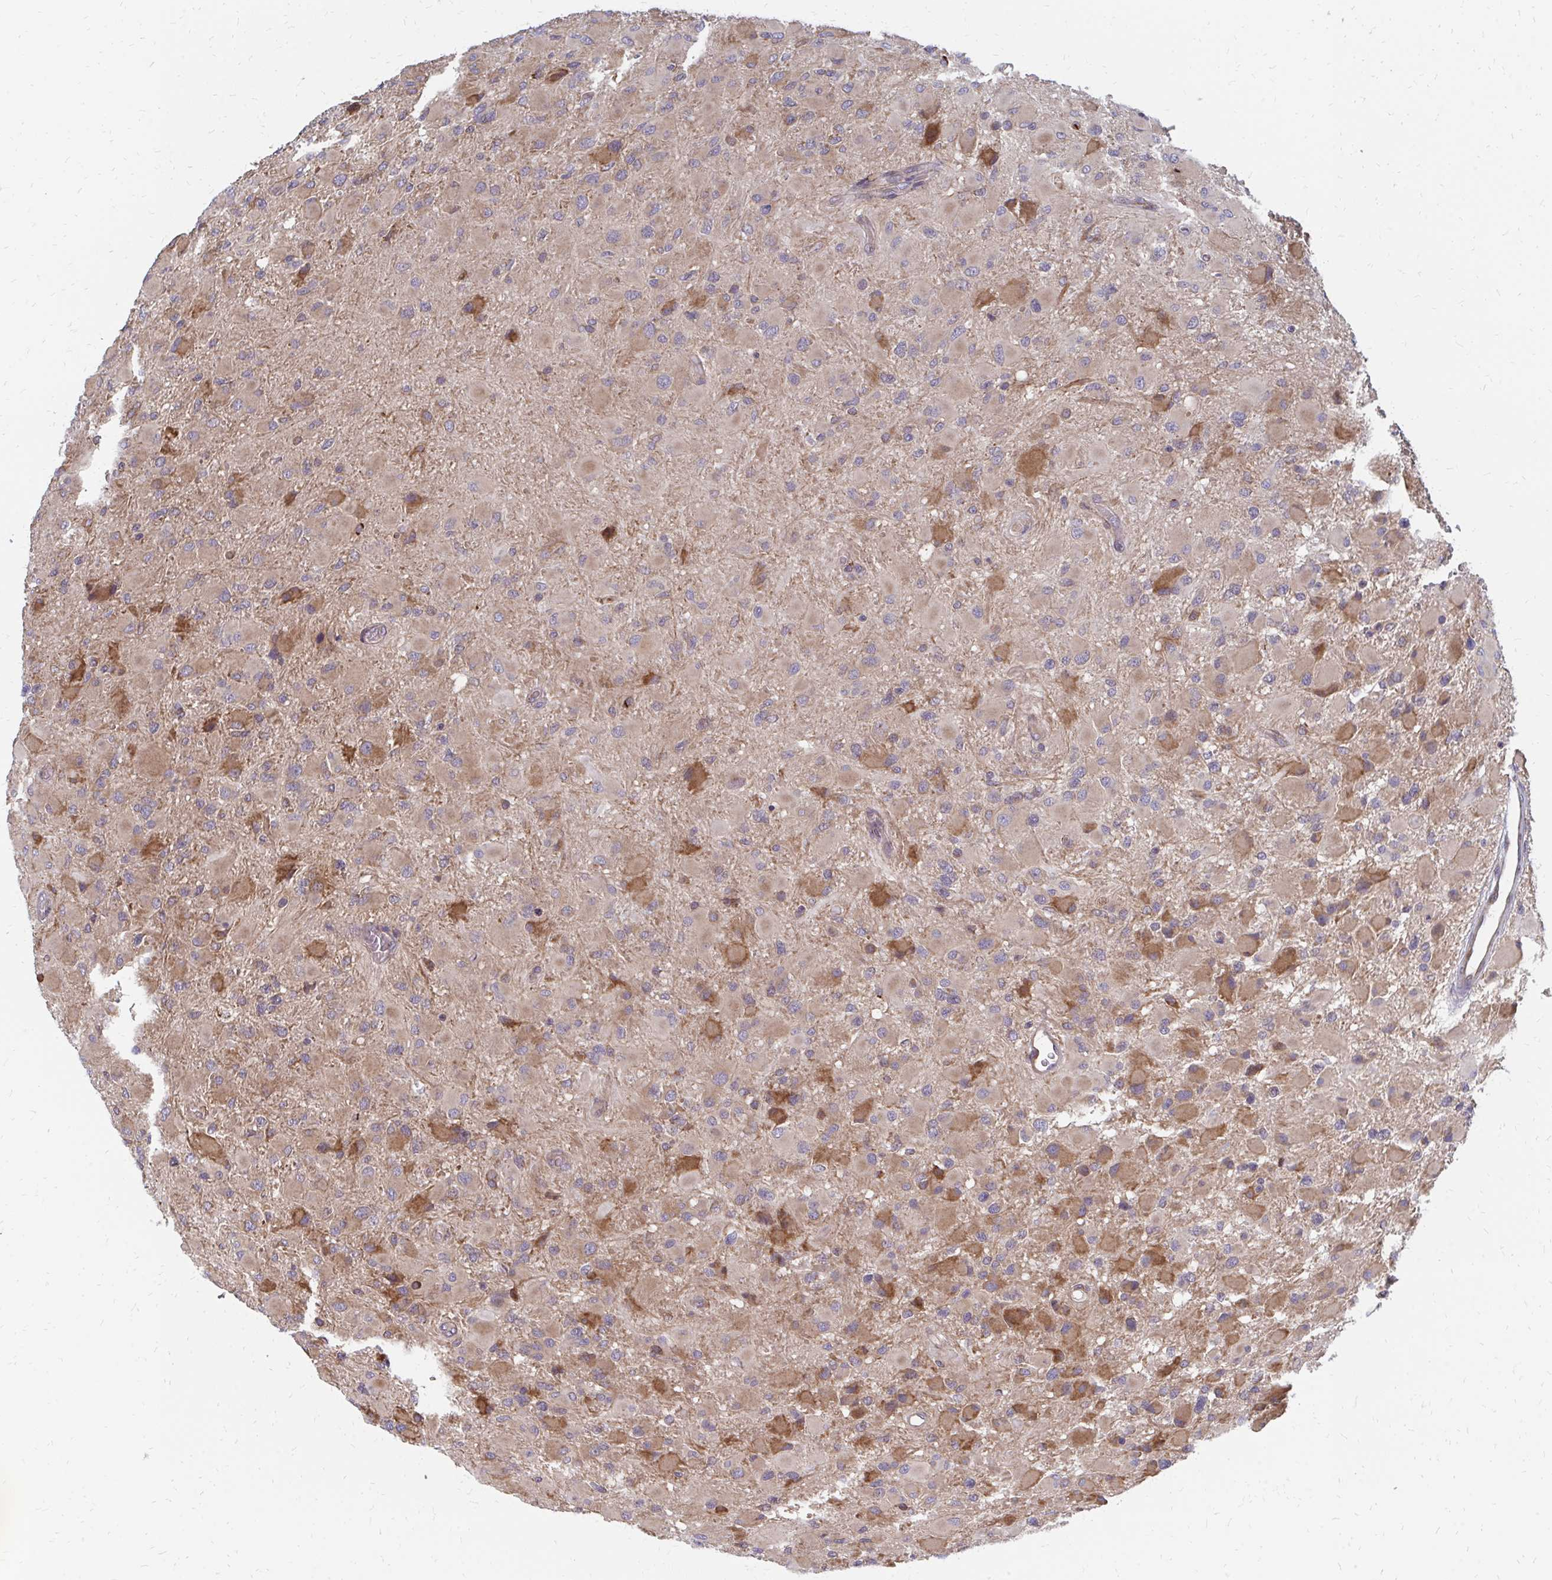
{"staining": {"intensity": "weak", "quantity": "25%-75%", "location": "cytoplasmic/membranous"}, "tissue": "glioma", "cell_type": "Tumor cells", "image_type": "cancer", "snomed": [{"axis": "morphology", "description": "Glioma, malignant, High grade"}, {"axis": "topography", "description": "Cerebral cortex"}], "caption": "Protein expression analysis of human malignant high-grade glioma reveals weak cytoplasmic/membranous expression in approximately 25%-75% of tumor cells.", "gene": "PPP1R13L", "patient": {"sex": "female", "age": 36}}